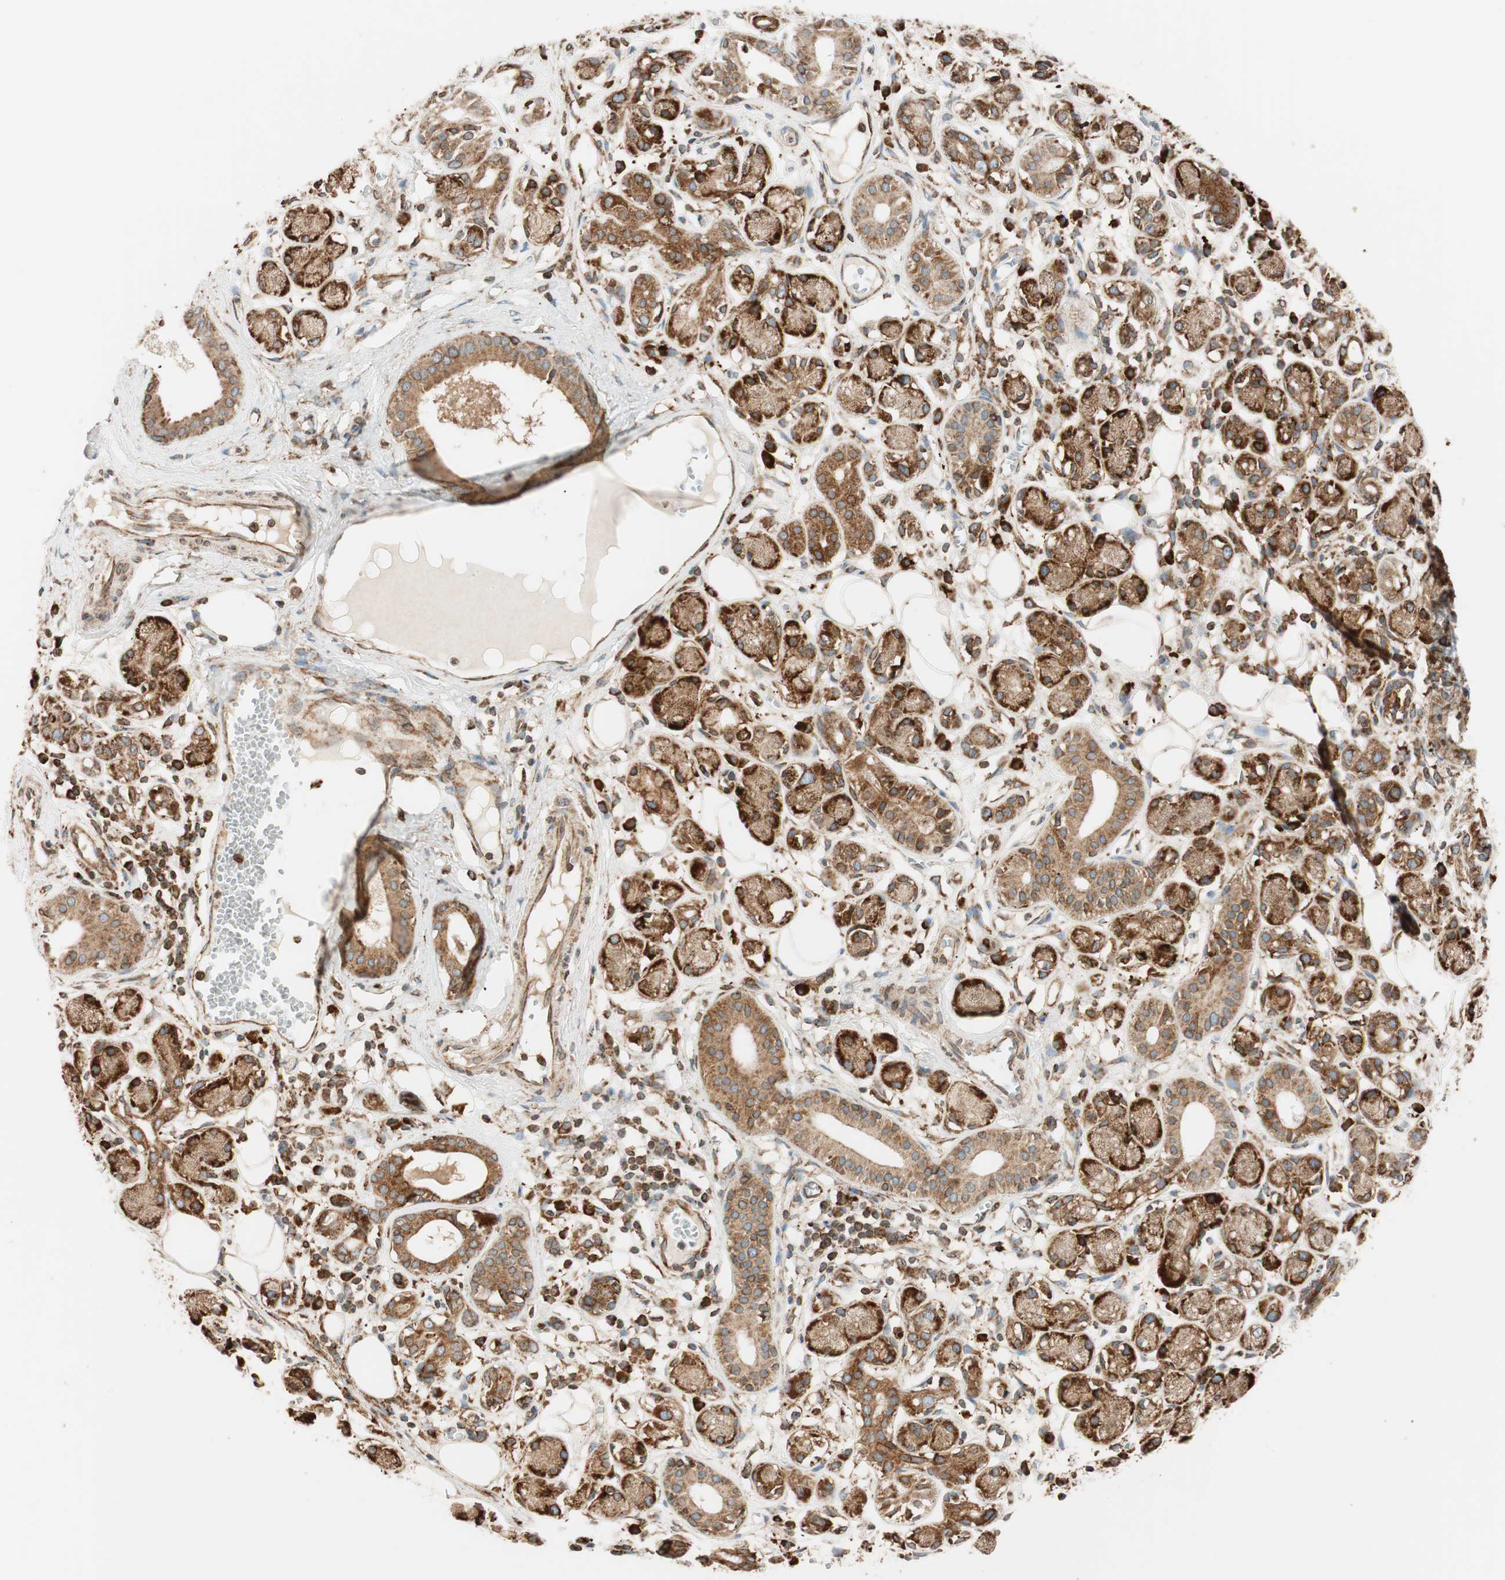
{"staining": {"intensity": "weak", "quantity": ">75%", "location": "cytoplasmic/membranous"}, "tissue": "adipose tissue", "cell_type": "Adipocytes", "image_type": "normal", "snomed": [{"axis": "morphology", "description": "Normal tissue, NOS"}, {"axis": "morphology", "description": "Inflammation, NOS"}, {"axis": "topography", "description": "Vascular tissue"}, {"axis": "topography", "description": "Salivary gland"}], "caption": "The photomicrograph demonstrates immunohistochemical staining of normal adipose tissue. There is weak cytoplasmic/membranous positivity is appreciated in about >75% of adipocytes. (DAB (3,3'-diaminobenzidine) IHC, brown staining for protein, blue staining for nuclei).", "gene": "PRKCSH", "patient": {"sex": "female", "age": 75}}